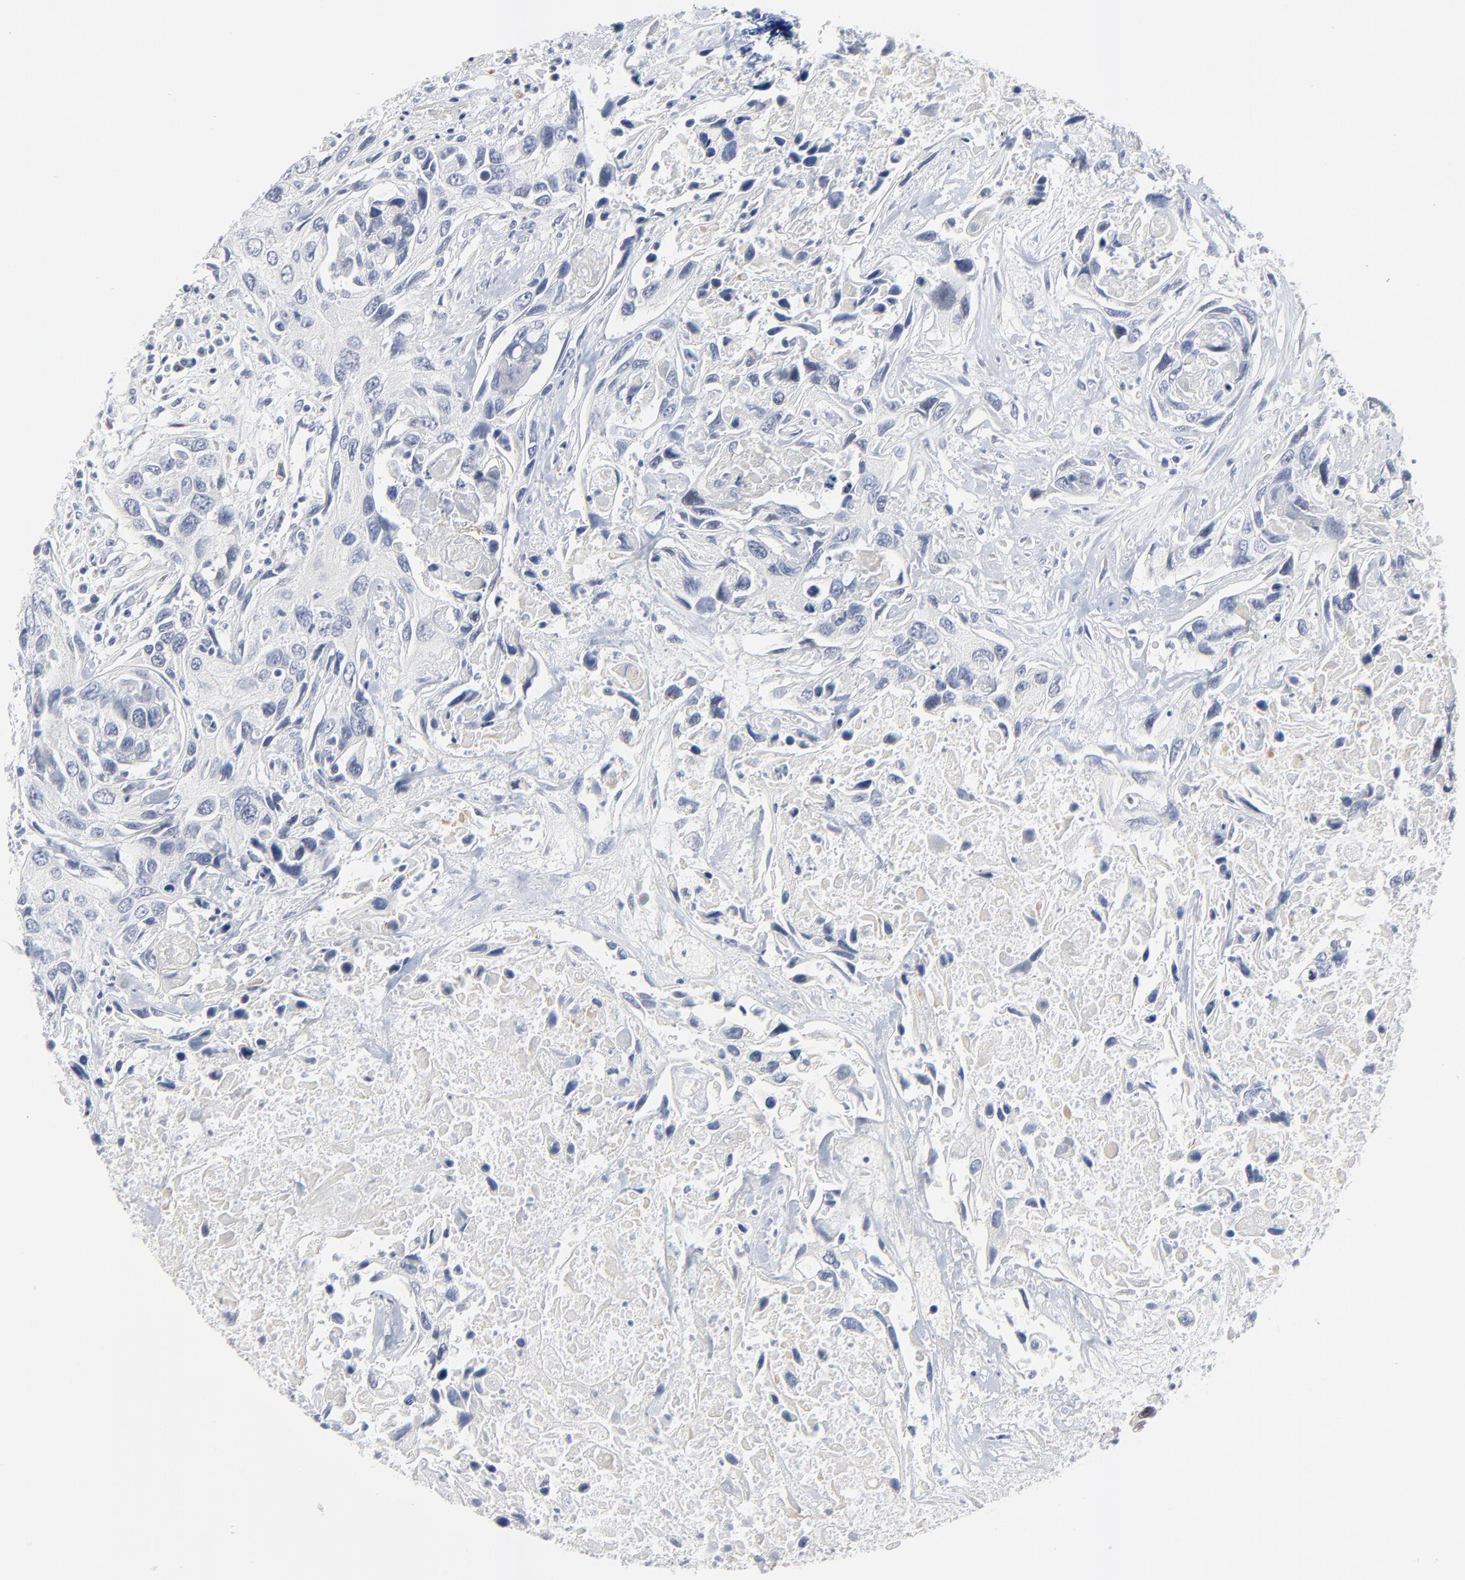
{"staining": {"intensity": "negative", "quantity": "none", "location": "none"}, "tissue": "urothelial cancer", "cell_type": "Tumor cells", "image_type": "cancer", "snomed": [{"axis": "morphology", "description": "Urothelial carcinoma, High grade"}, {"axis": "topography", "description": "Urinary bladder"}], "caption": "Immunohistochemical staining of urothelial carcinoma (high-grade) demonstrates no significant staining in tumor cells.", "gene": "NLGN3", "patient": {"sex": "male", "age": 71}}